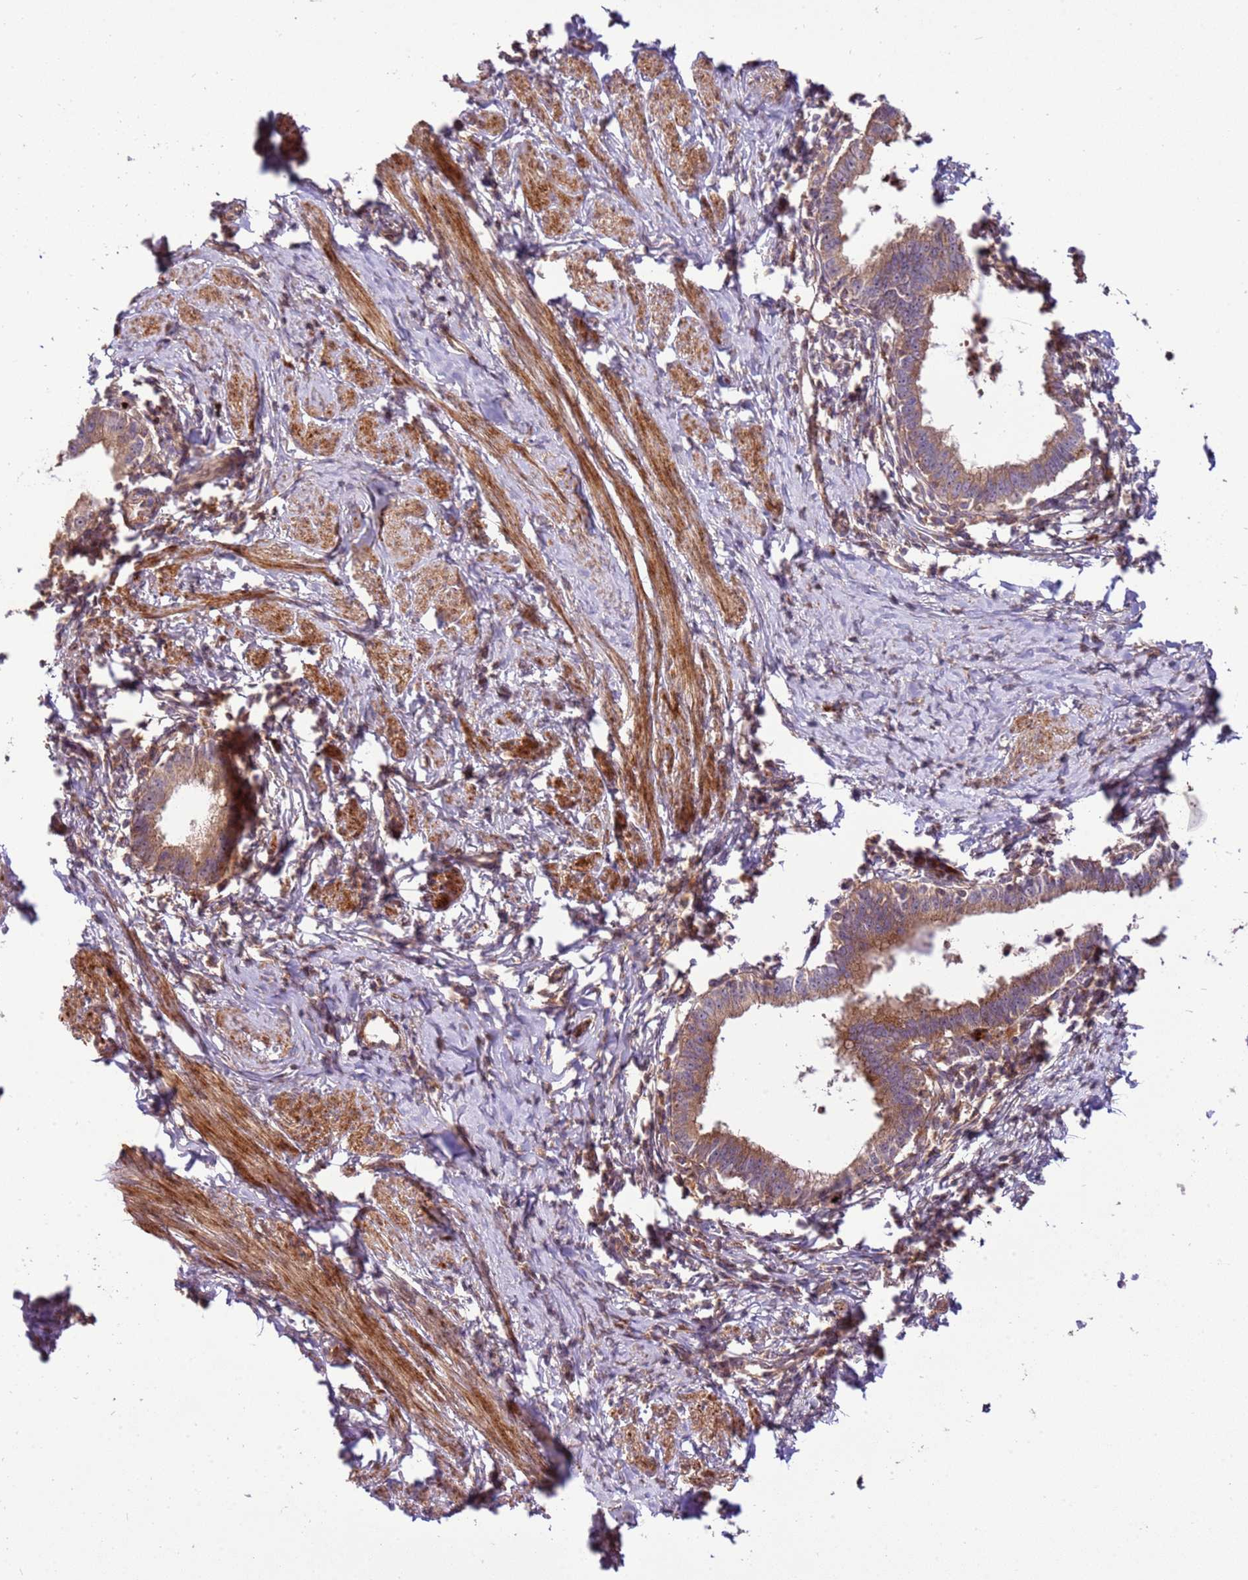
{"staining": {"intensity": "moderate", "quantity": ">75%", "location": "cytoplasmic/membranous"}, "tissue": "cervical cancer", "cell_type": "Tumor cells", "image_type": "cancer", "snomed": [{"axis": "morphology", "description": "Adenocarcinoma, NOS"}, {"axis": "topography", "description": "Cervix"}], "caption": "Protein expression analysis of cervical cancer displays moderate cytoplasmic/membranous expression in about >75% of tumor cells.", "gene": "ZNF624", "patient": {"sex": "female", "age": 36}}